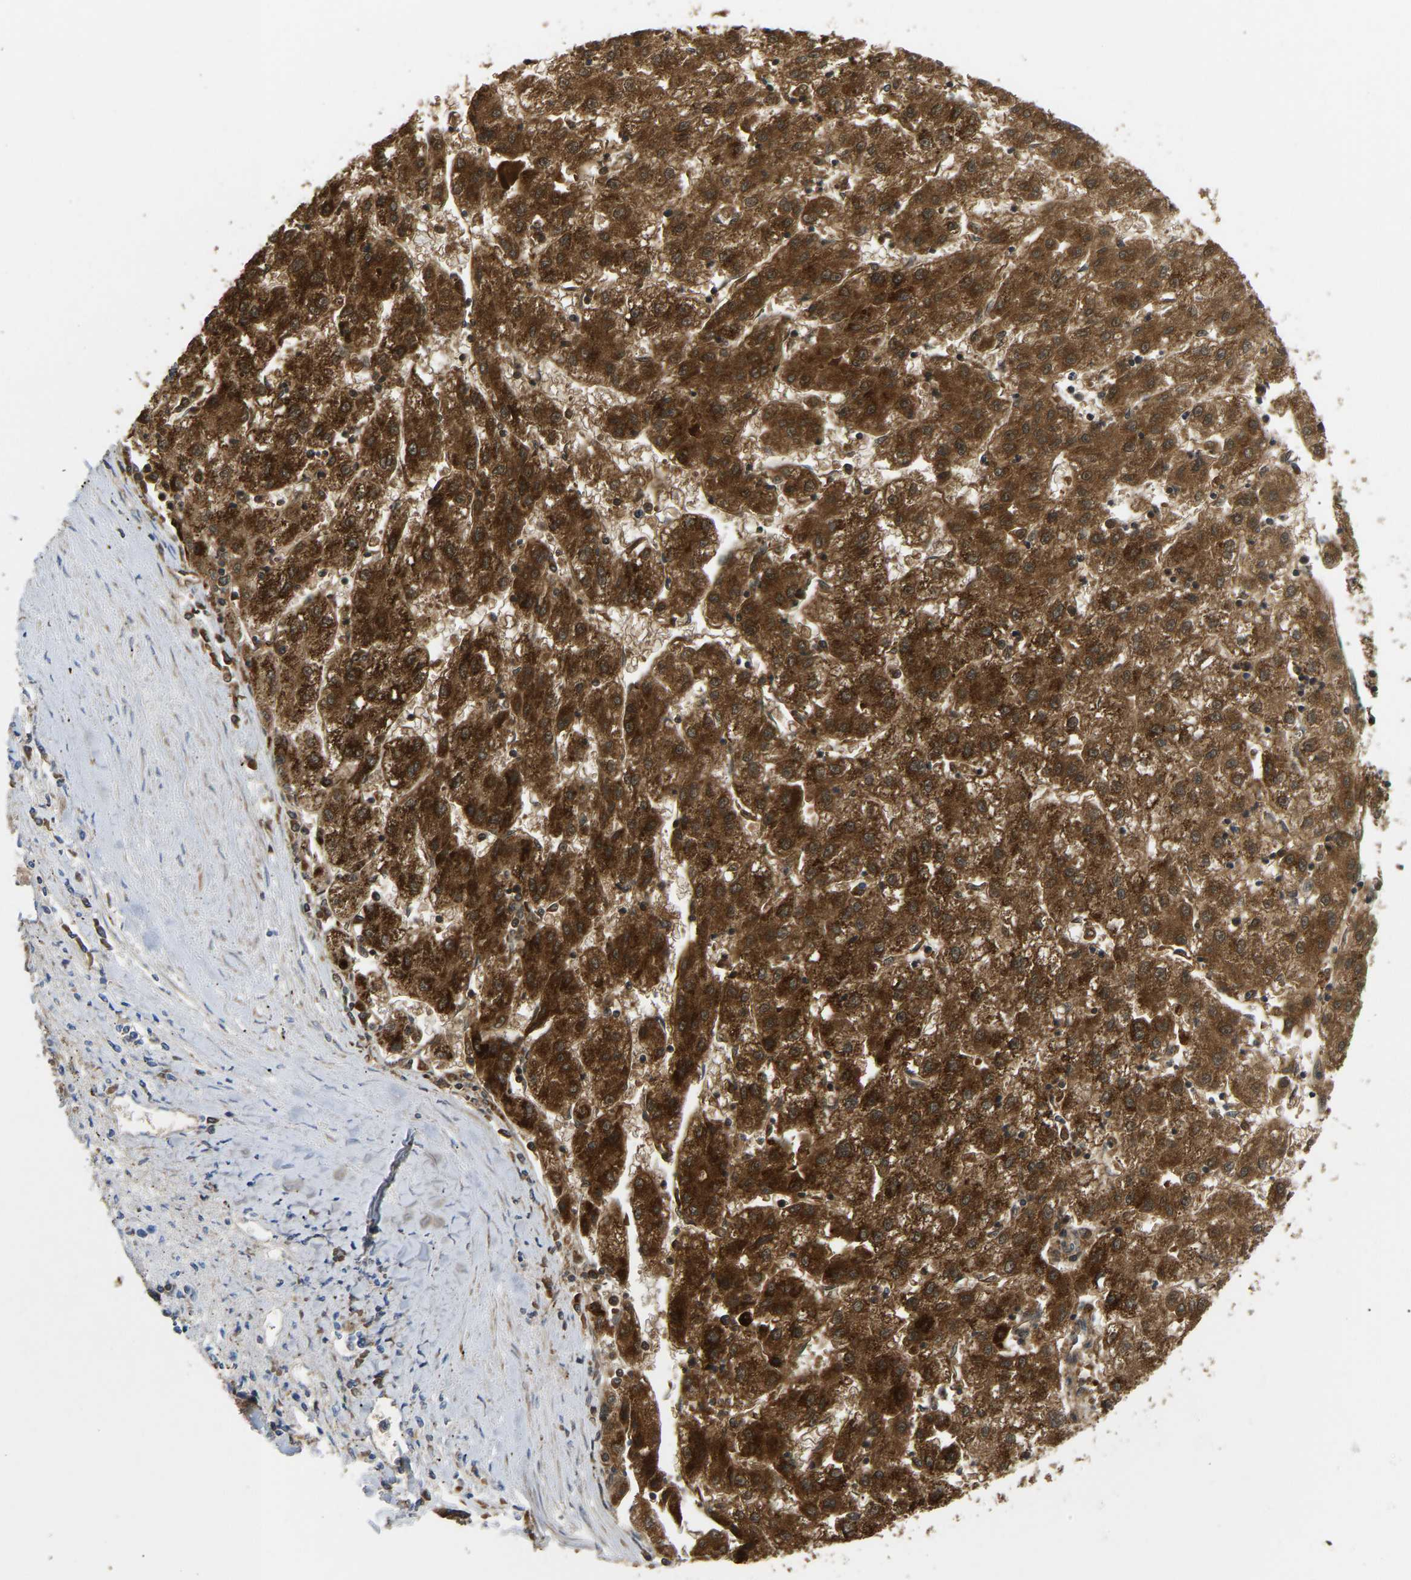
{"staining": {"intensity": "strong", "quantity": ">75%", "location": "cytoplasmic/membranous"}, "tissue": "liver cancer", "cell_type": "Tumor cells", "image_type": "cancer", "snomed": [{"axis": "morphology", "description": "Carcinoma, Hepatocellular, NOS"}, {"axis": "topography", "description": "Liver"}], "caption": "Immunohistochemistry (DAB (3,3'-diaminobenzidine)) staining of liver cancer (hepatocellular carcinoma) reveals strong cytoplasmic/membranous protein staining in approximately >75% of tumor cells.", "gene": "HIBADH", "patient": {"sex": "male", "age": 72}}